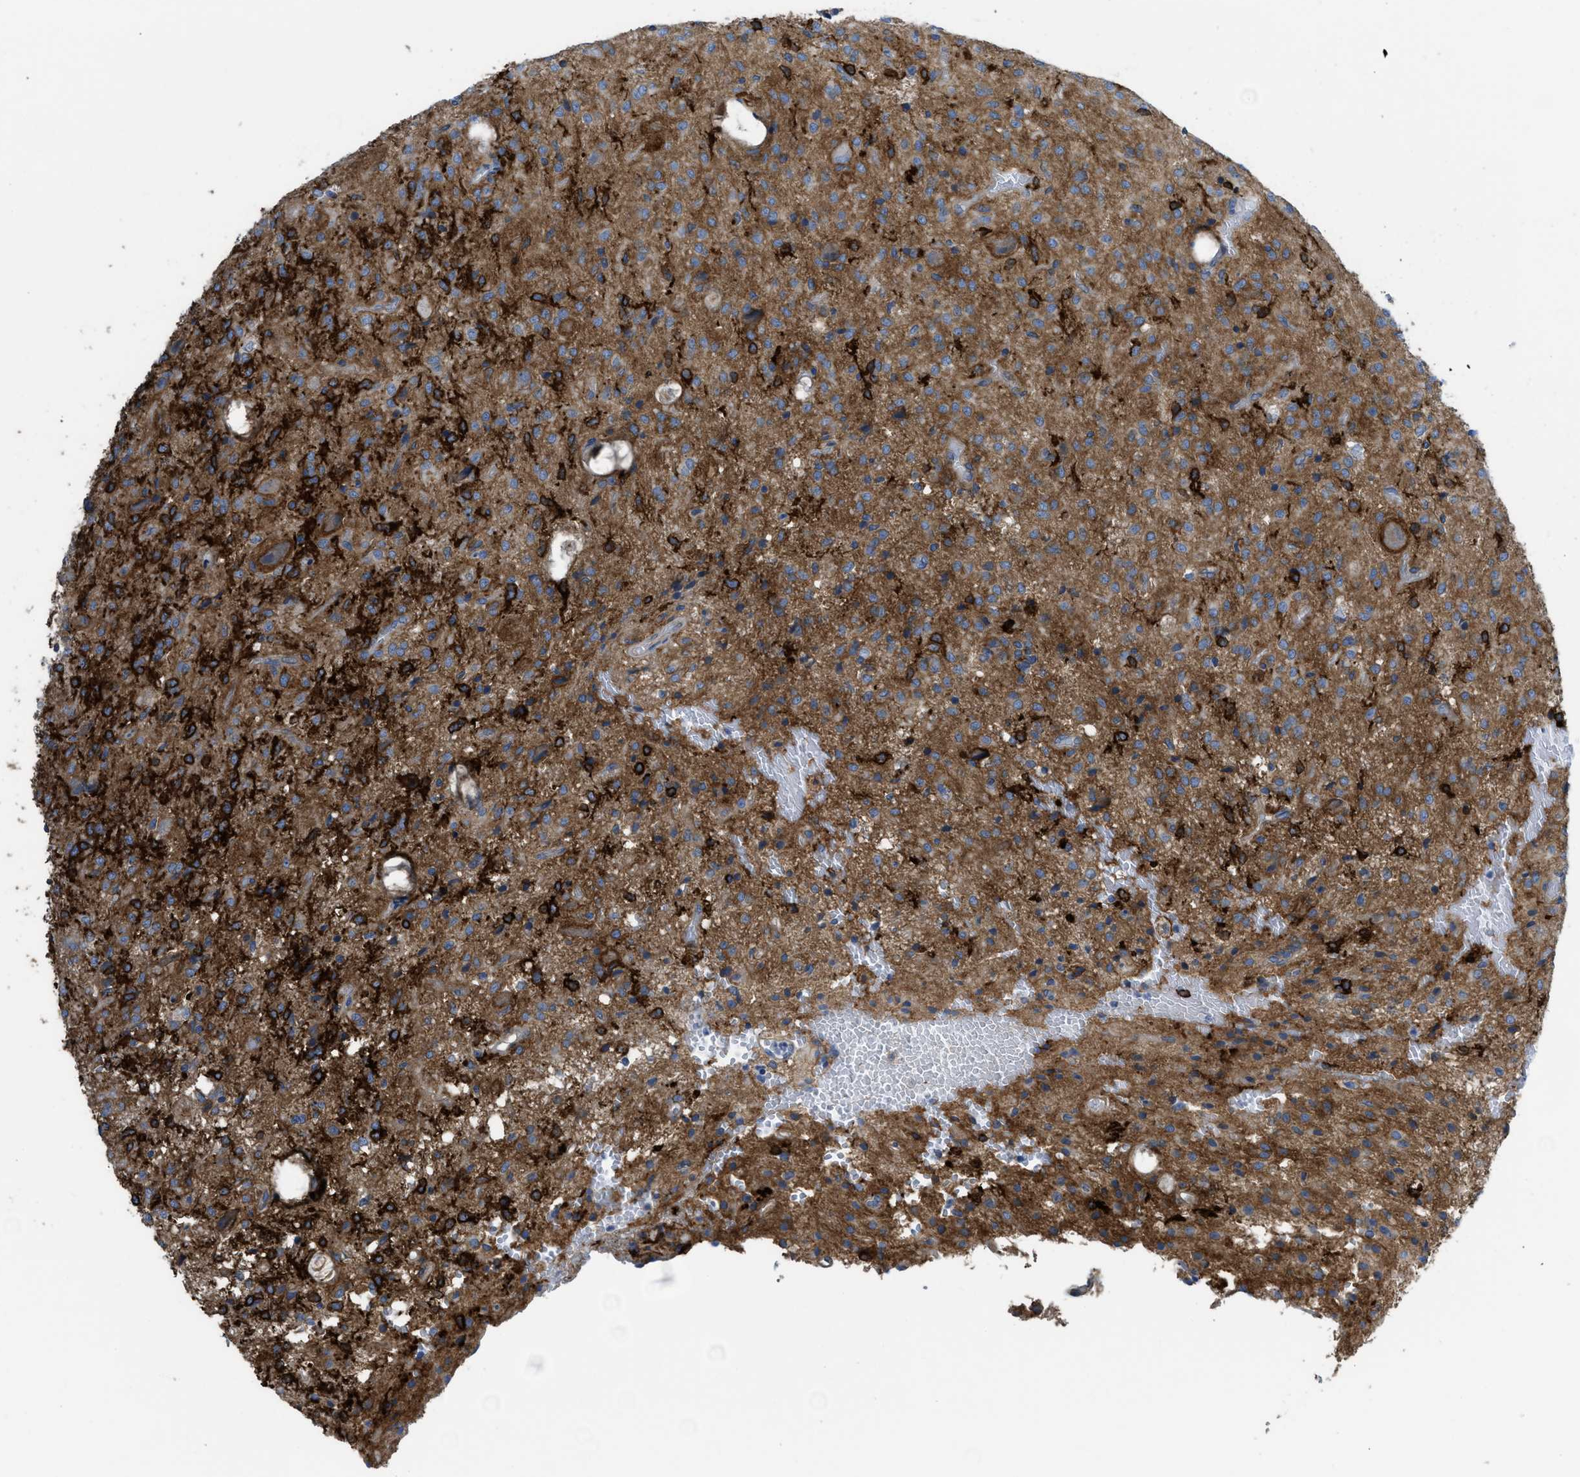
{"staining": {"intensity": "strong", "quantity": ">75%", "location": "cytoplasmic/membranous"}, "tissue": "glioma", "cell_type": "Tumor cells", "image_type": "cancer", "snomed": [{"axis": "morphology", "description": "Glioma, malignant, High grade"}, {"axis": "topography", "description": "Brain"}], "caption": "Protein staining displays strong cytoplasmic/membranous positivity in approximately >75% of tumor cells in glioma. (DAB IHC with brightfield microscopy, high magnification).", "gene": "EGFR", "patient": {"sex": "female", "age": 59}}